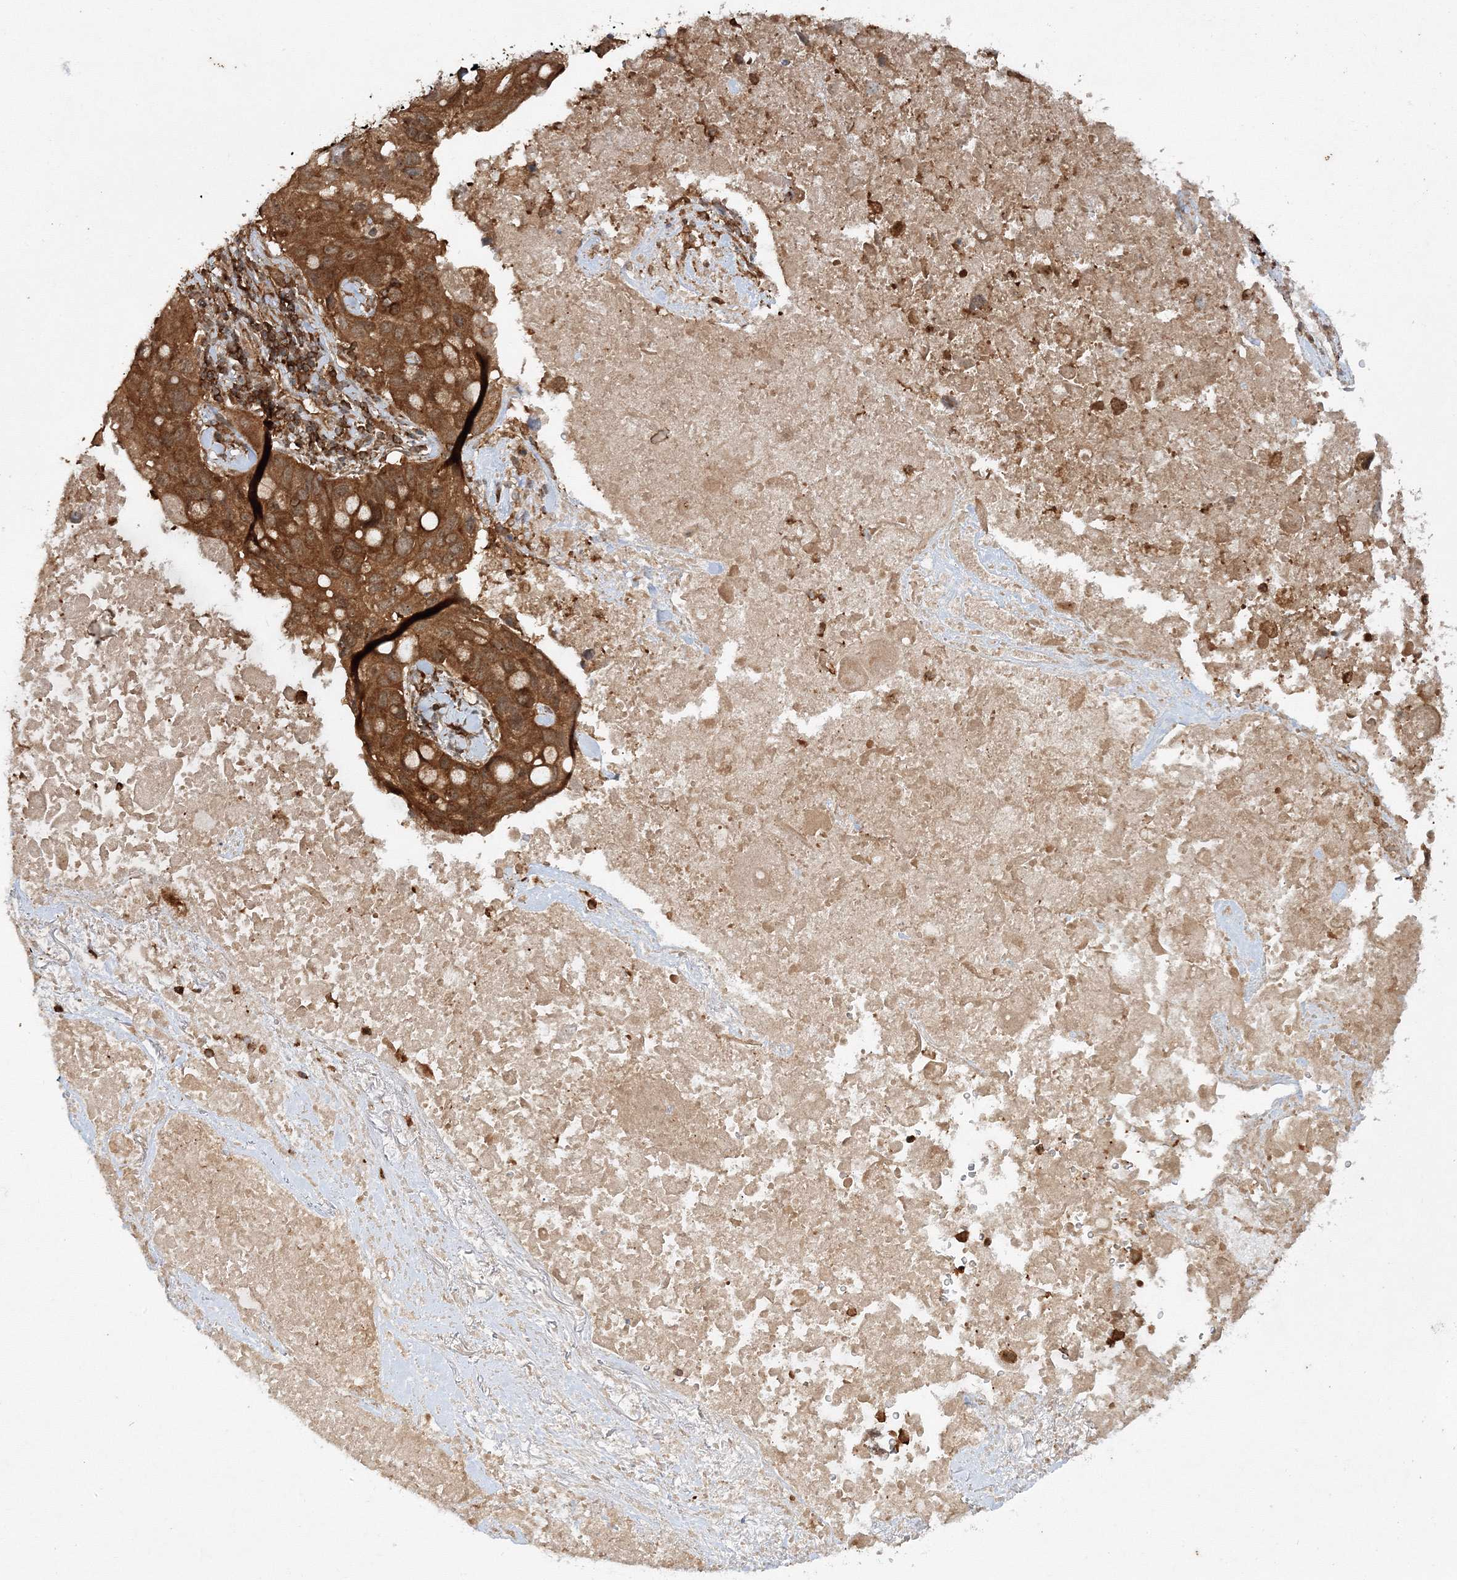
{"staining": {"intensity": "strong", "quantity": ">75%", "location": "cytoplasmic/membranous"}, "tissue": "lung cancer", "cell_type": "Tumor cells", "image_type": "cancer", "snomed": [{"axis": "morphology", "description": "Squamous cell carcinoma, NOS"}, {"axis": "topography", "description": "Lung"}], "caption": "There is high levels of strong cytoplasmic/membranous expression in tumor cells of lung cancer, as demonstrated by immunohistochemical staining (brown color).", "gene": "WDR37", "patient": {"sex": "female", "age": 73}}